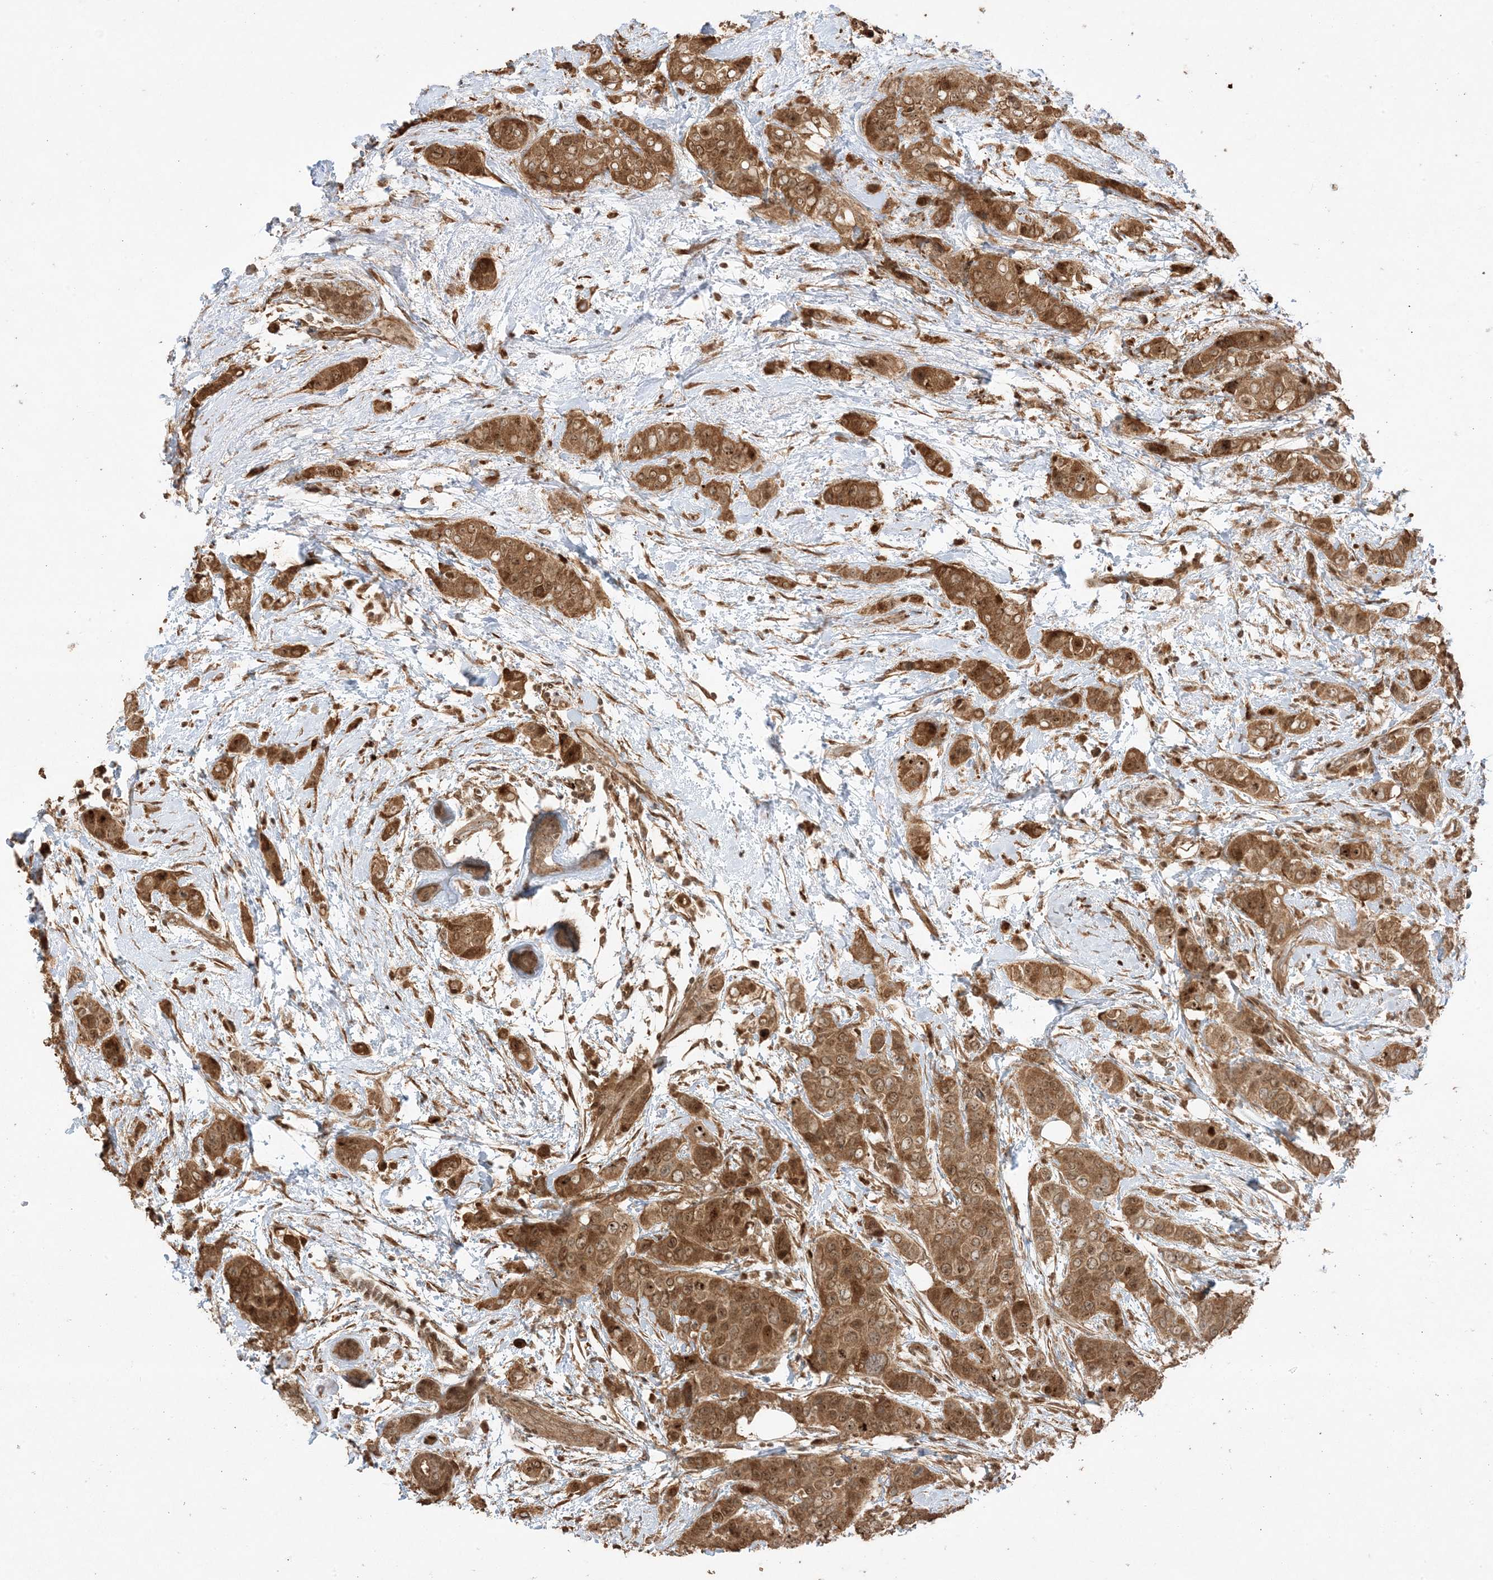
{"staining": {"intensity": "moderate", "quantity": "25%-75%", "location": "cytoplasmic/membranous,nuclear"}, "tissue": "breast cancer", "cell_type": "Tumor cells", "image_type": "cancer", "snomed": [{"axis": "morphology", "description": "Lobular carcinoma"}, {"axis": "topography", "description": "Breast"}], "caption": "Breast lobular carcinoma stained for a protein (brown) exhibits moderate cytoplasmic/membranous and nuclear positive positivity in about 25%-75% of tumor cells.", "gene": "ZBTB41", "patient": {"sex": "female", "age": 51}}